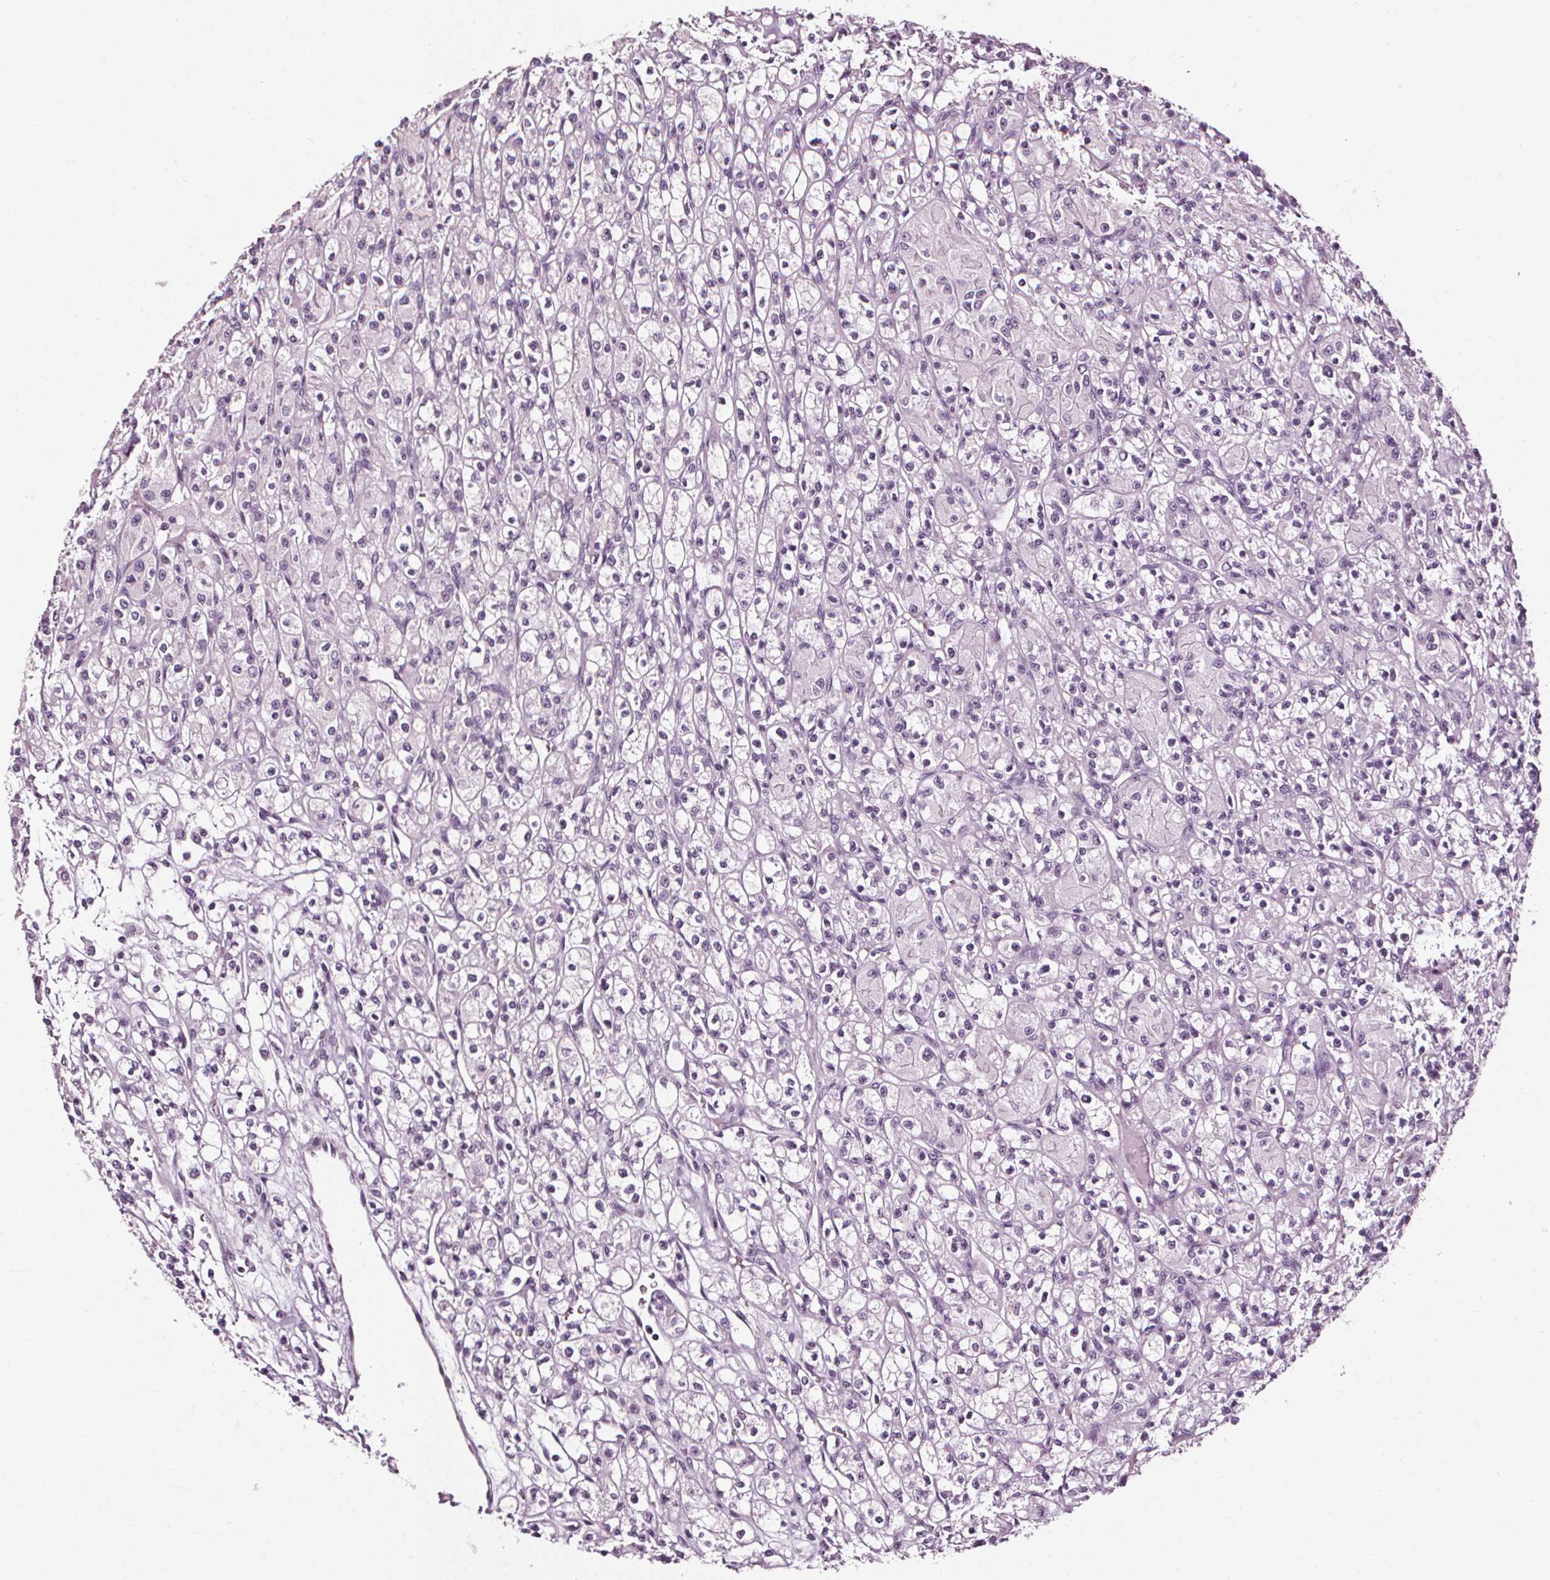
{"staining": {"intensity": "negative", "quantity": "none", "location": "none"}, "tissue": "renal cancer", "cell_type": "Tumor cells", "image_type": "cancer", "snomed": [{"axis": "morphology", "description": "Adenocarcinoma, NOS"}, {"axis": "topography", "description": "Kidney"}], "caption": "Tumor cells are negative for protein expression in human adenocarcinoma (renal). (Brightfield microscopy of DAB immunohistochemistry (IHC) at high magnification).", "gene": "DEFA5", "patient": {"sex": "female", "age": 70}}